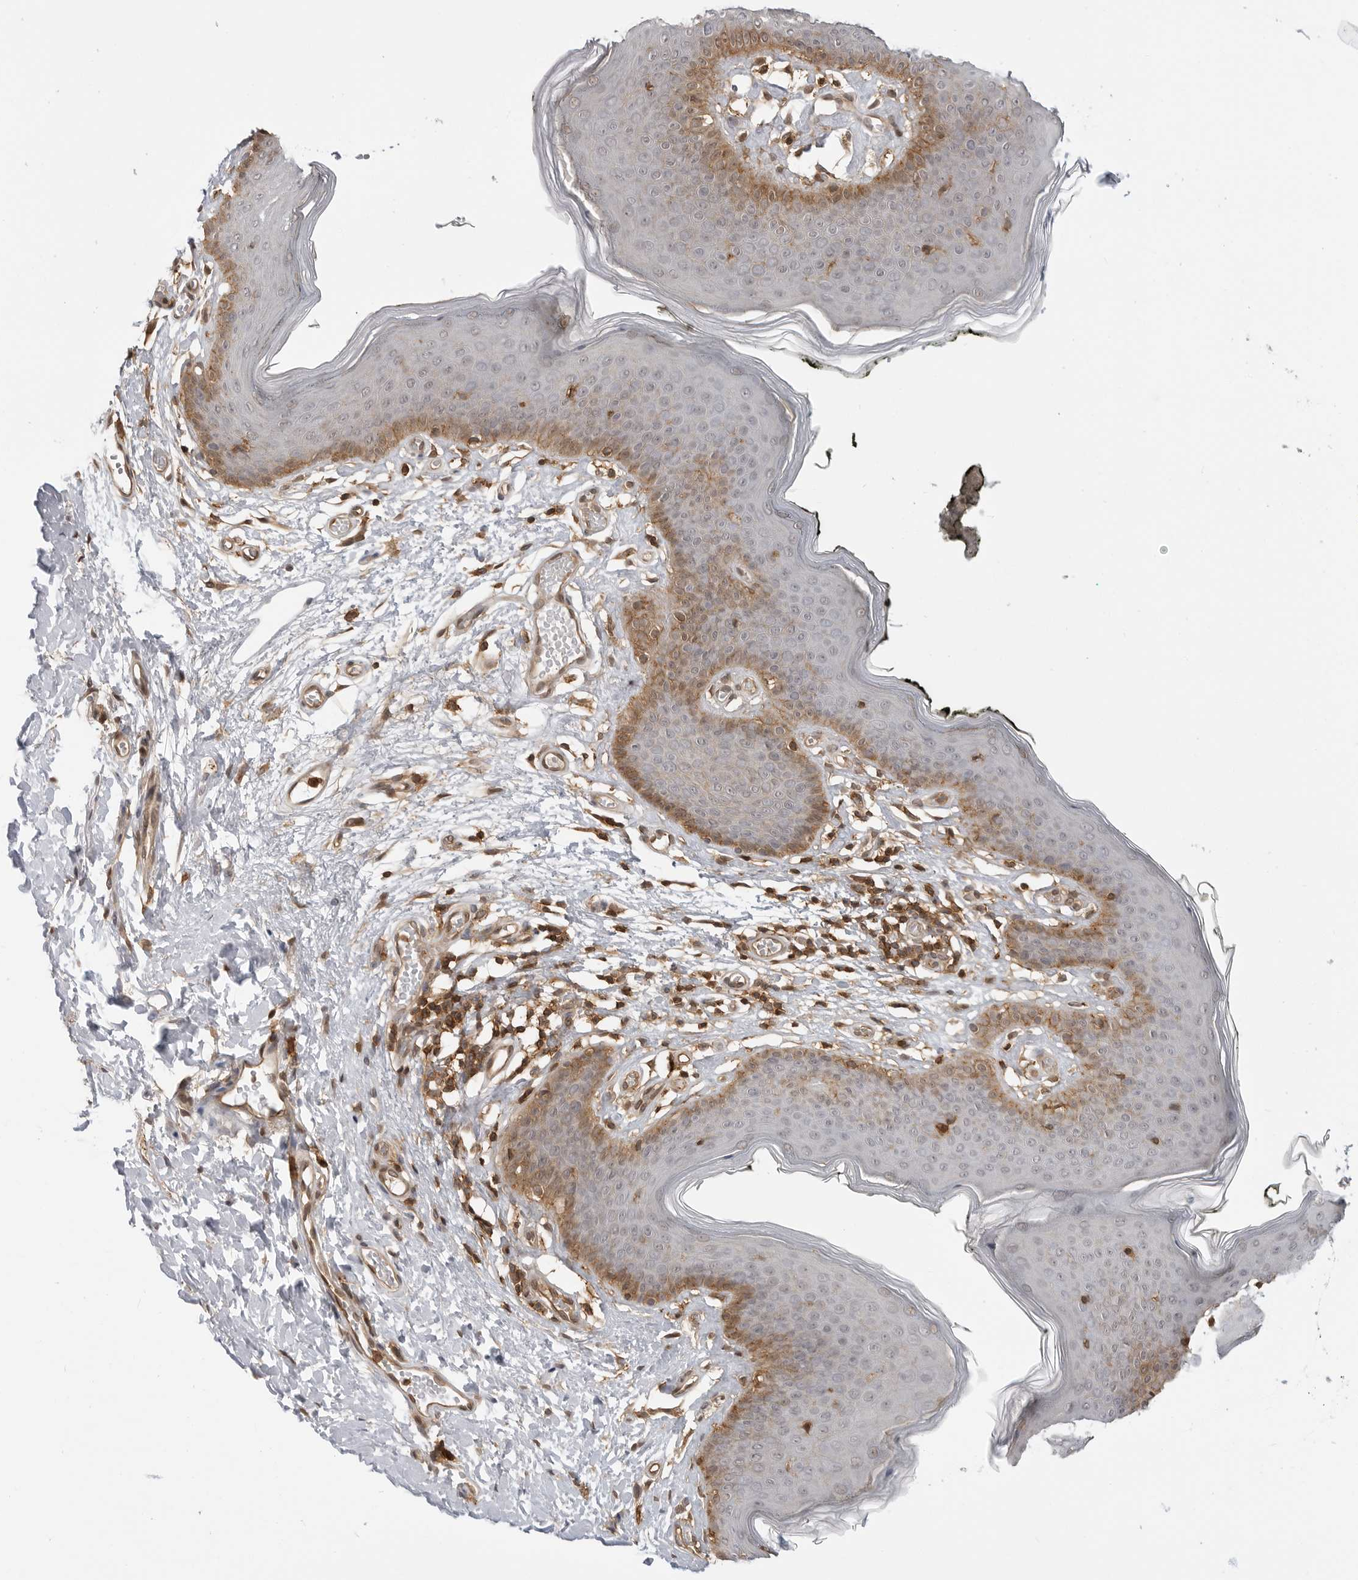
{"staining": {"intensity": "moderate", "quantity": "25%-75%", "location": "cytoplasmic/membranous,nuclear"}, "tissue": "skin", "cell_type": "Epidermal cells", "image_type": "normal", "snomed": [{"axis": "morphology", "description": "Normal tissue, NOS"}, {"axis": "morphology", "description": "Inflammation, NOS"}, {"axis": "topography", "description": "Vulva"}], "caption": "Immunohistochemical staining of benign skin exhibits moderate cytoplasmic/membranous,nuclear protein staining in approximately 25%-75% of epidermal cells. The protein is stained brown, and the nuclei are stained in blue (DAB (3,3'-diaminobenzidine) IHC with brightfield microscopy, high magnification).", "gene": "ANXA11", "patient": {"sex": "female", "age": 84}}